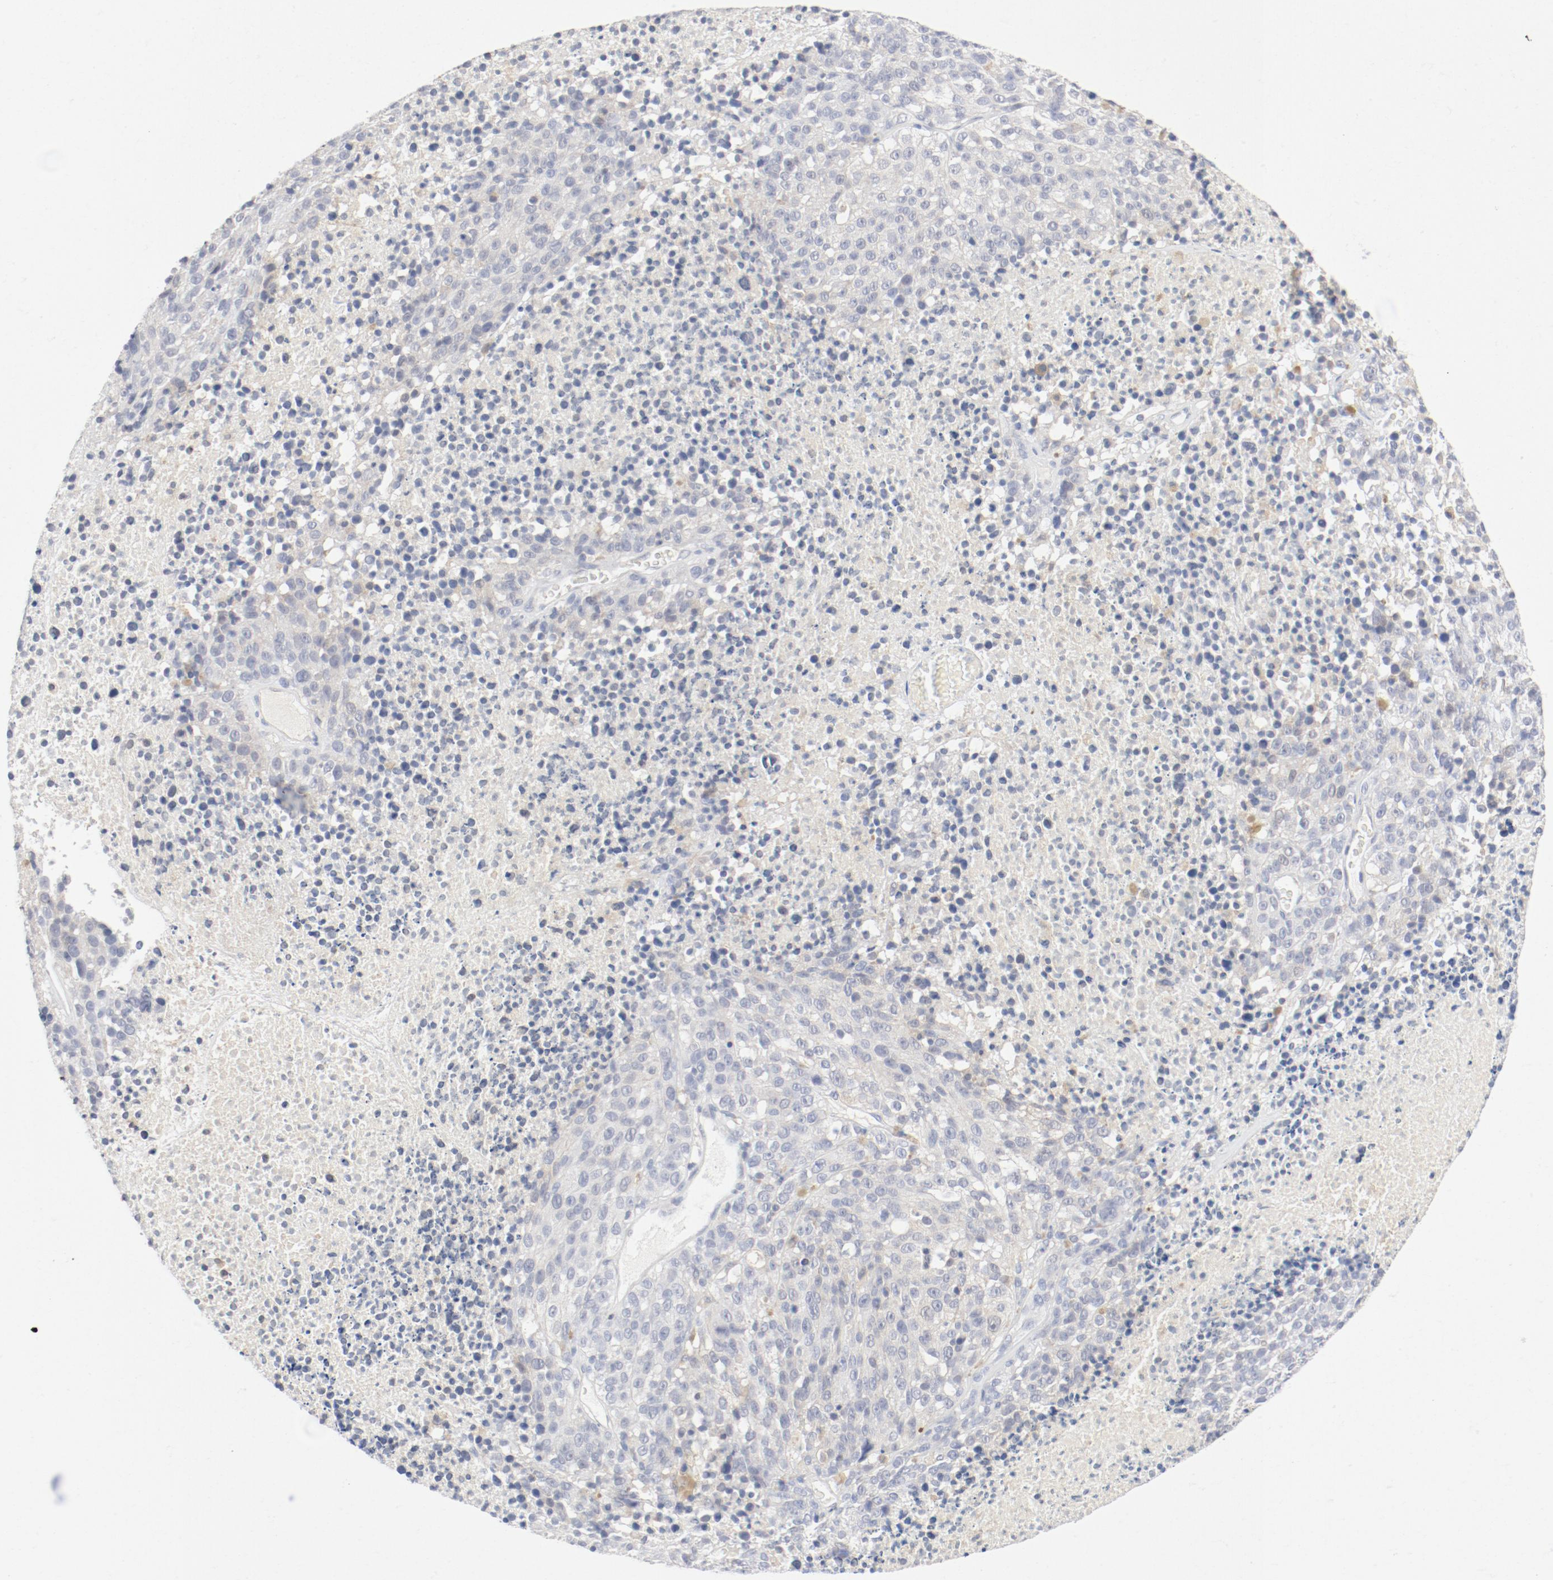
{"staining": {"intensity": "negative", "quantity": "none", "location": "none"}, "tissue": "melanoma", "cell_type": "Tumor cells", "image_type": "cancer", "snomed": [{"axis": "morphology", "description": "Malignant melanoma, Metastatic site"}, {"axis": "topography", "description": "Cerebral cortex"}], "caption": "Immunohistochemistry (IHC) histopathology image of human melanoma stained for a protein (brown), which displays no expression in tumor cells.", "gene": "PGM1", "patient": {"sex": "female", "age": 52}}